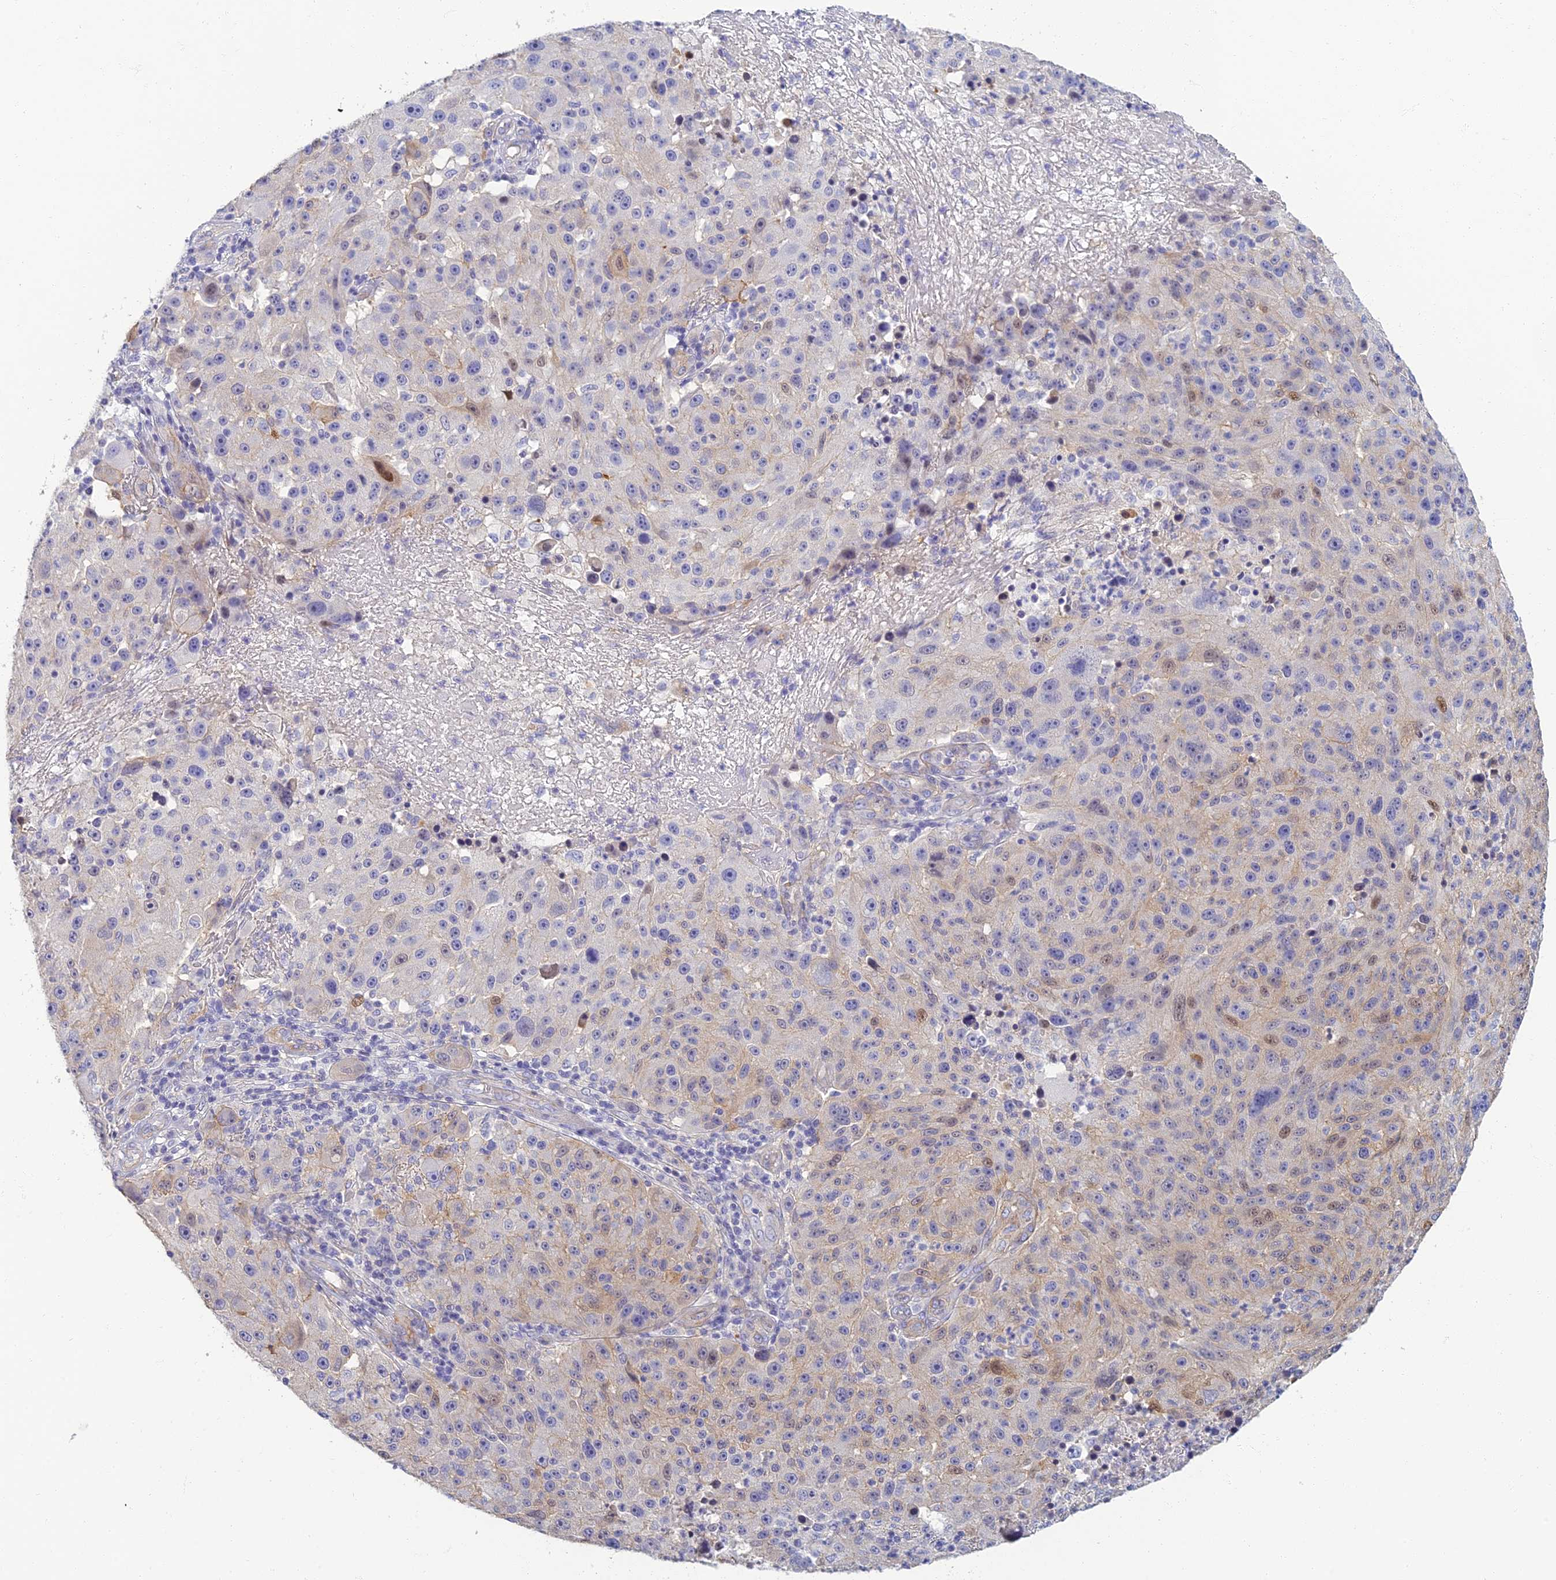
{"staining": {"intensity": "weak", "quantity": "<25%", "location": "nuclear"}, "tissue": "melanoma", "cell_type": "Tumor cells", "image_type": "cancer", "snomed": [{"axis": "morphology", "description": "Malignant melanoma, NOS"}, {"axis": "topography", "description": "Skin"}], "caption": "IHC of human melanoma reveals no staining in tumor cells.", "gene": "NEURL1", "patient": {"sex": "male", "age": 53}}